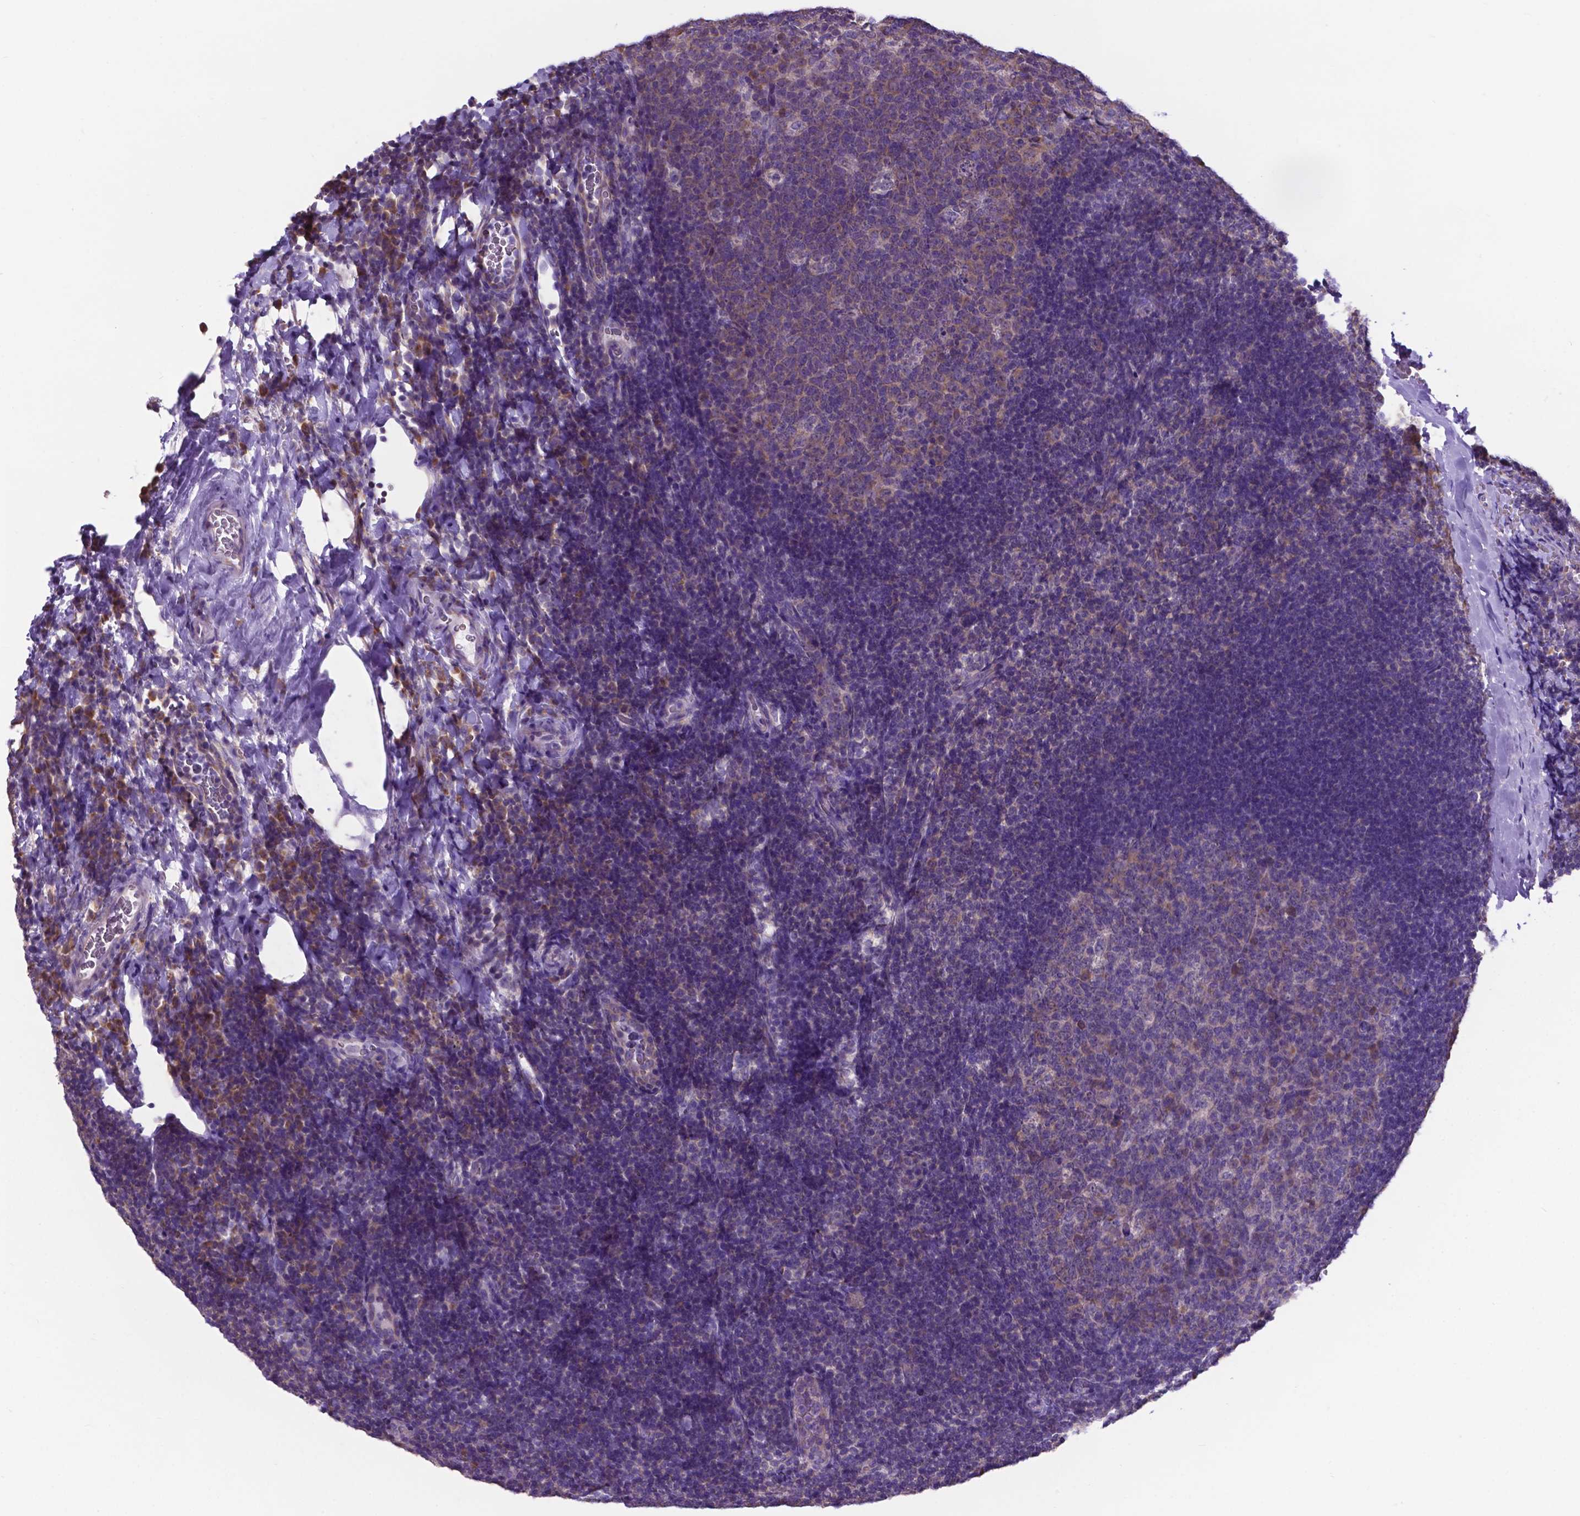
{"staining": {"intensity": "weak", "quantity": ">75%", "location": "cytoplasmic/membranous"}, "tissue": "tonsil", "cell_type": "Germinal center cells", "image_type": "normal", "snomed": [{"axis": "morphology", "description": "Normal tissue, NOS"}, {"axis": "topography", "description": "Tonsil"}], "caption": "Protein staining of normal tonsil reveals weak cytoplasmic/membranous expression in about >75% of germinal center cells. (DAB = brown stain, brightfield microscopy at high magnification).", "gene": "RPL6", "patient": {"sex": "male", "age": 17}}